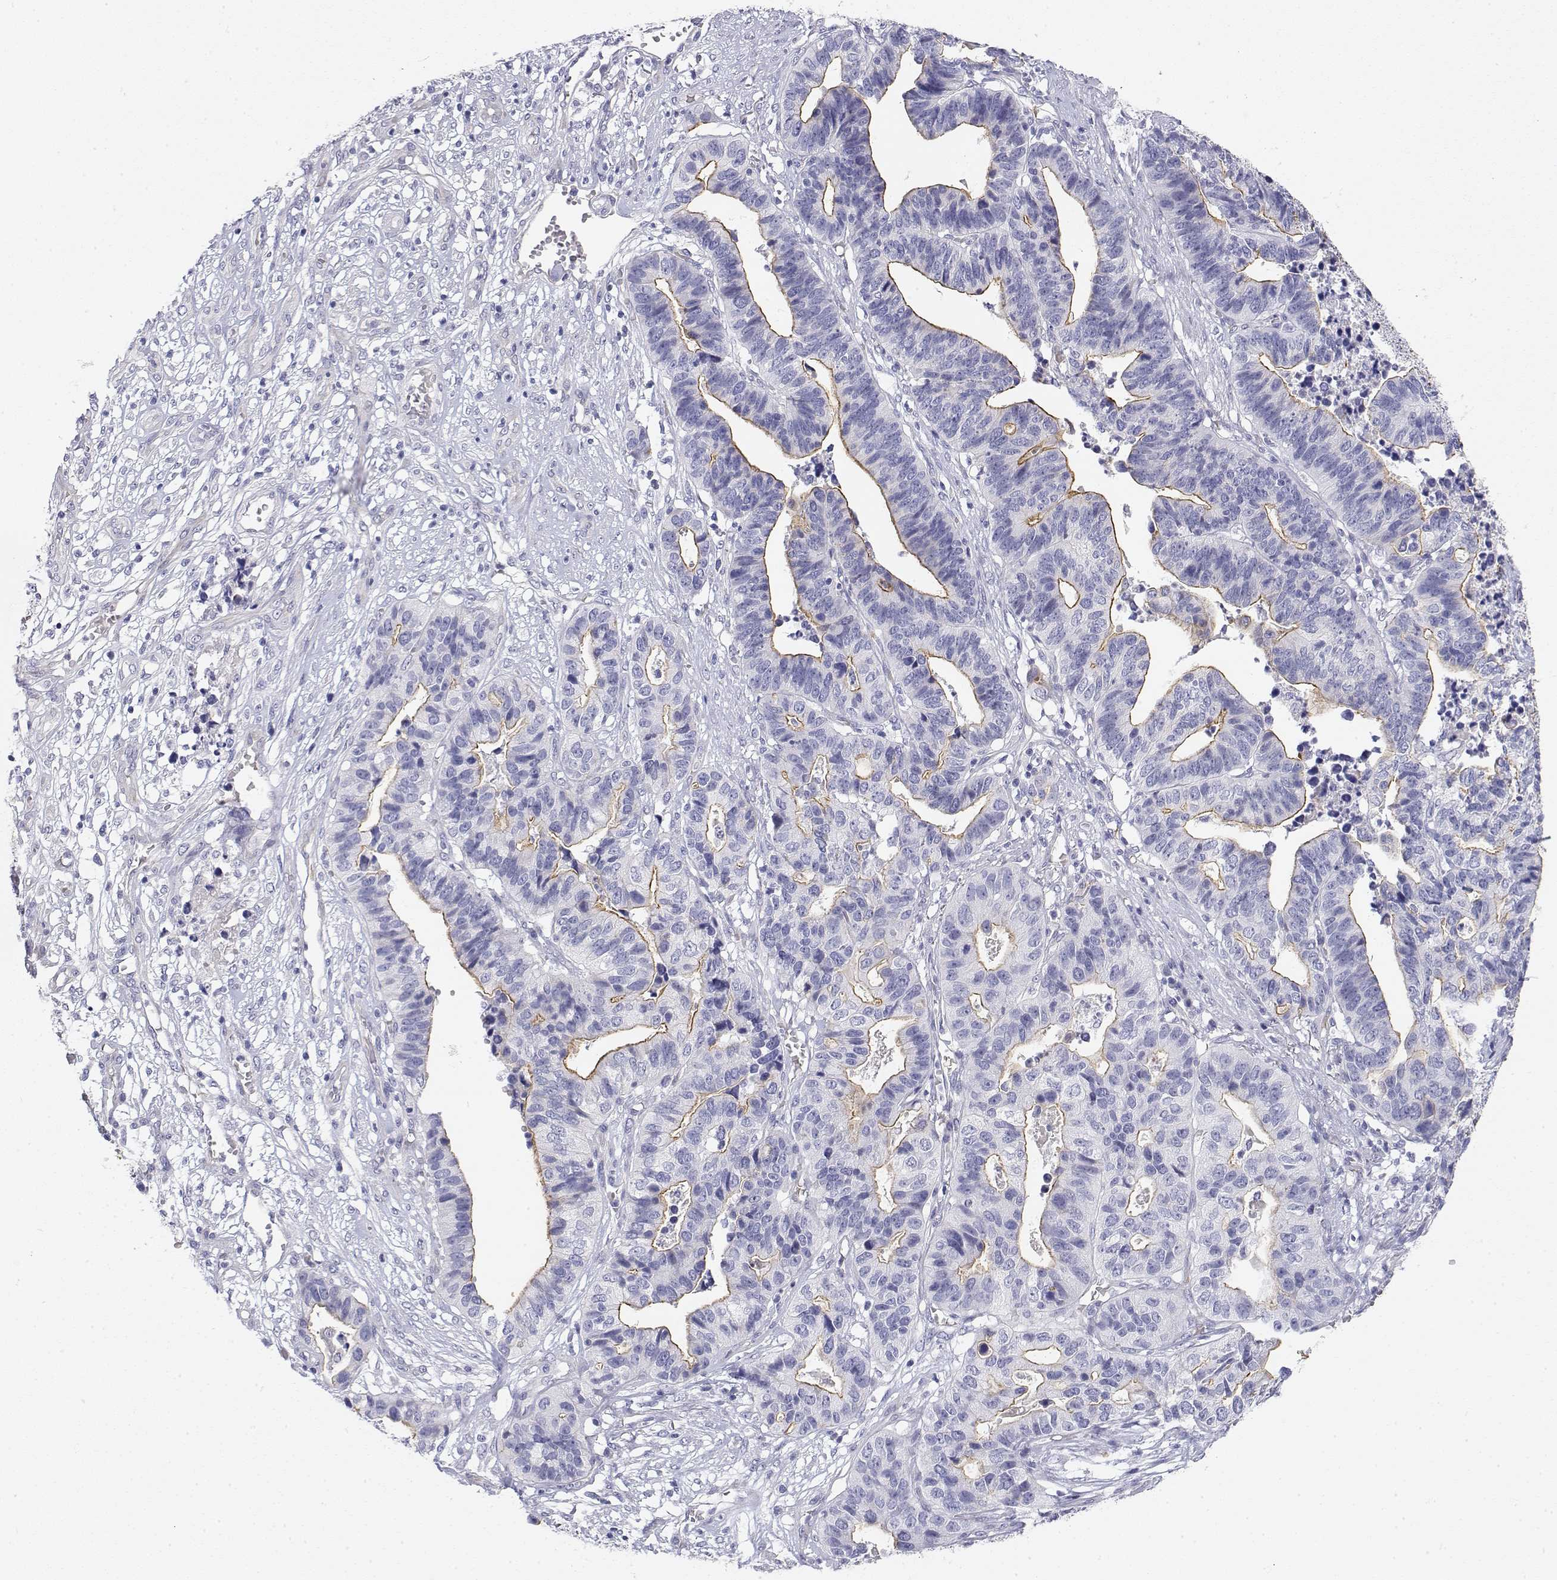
{"staining": {"intensity": "moderate", "quantity": "<25%", "location": "cytoplasmic/membranous"}, "tissue": "stomach cancer", "cell_type": "Tumor cells", "image_type": "cancer", "snomed": [{"axis": "morphology", "description": "Adenocarcinoma, NOS"}, {"axis": "topography", "description": "Stomach, upper"}], "caption": "Immunohistochemical staining of human stomach cancer (adenocarcinoma) demonstrates moderate cytoplasmic/membranous protein positivity in approximately <25% of tumor cells.", "gene": "MISP", "patient": {"sex": "female", "age": 67}}